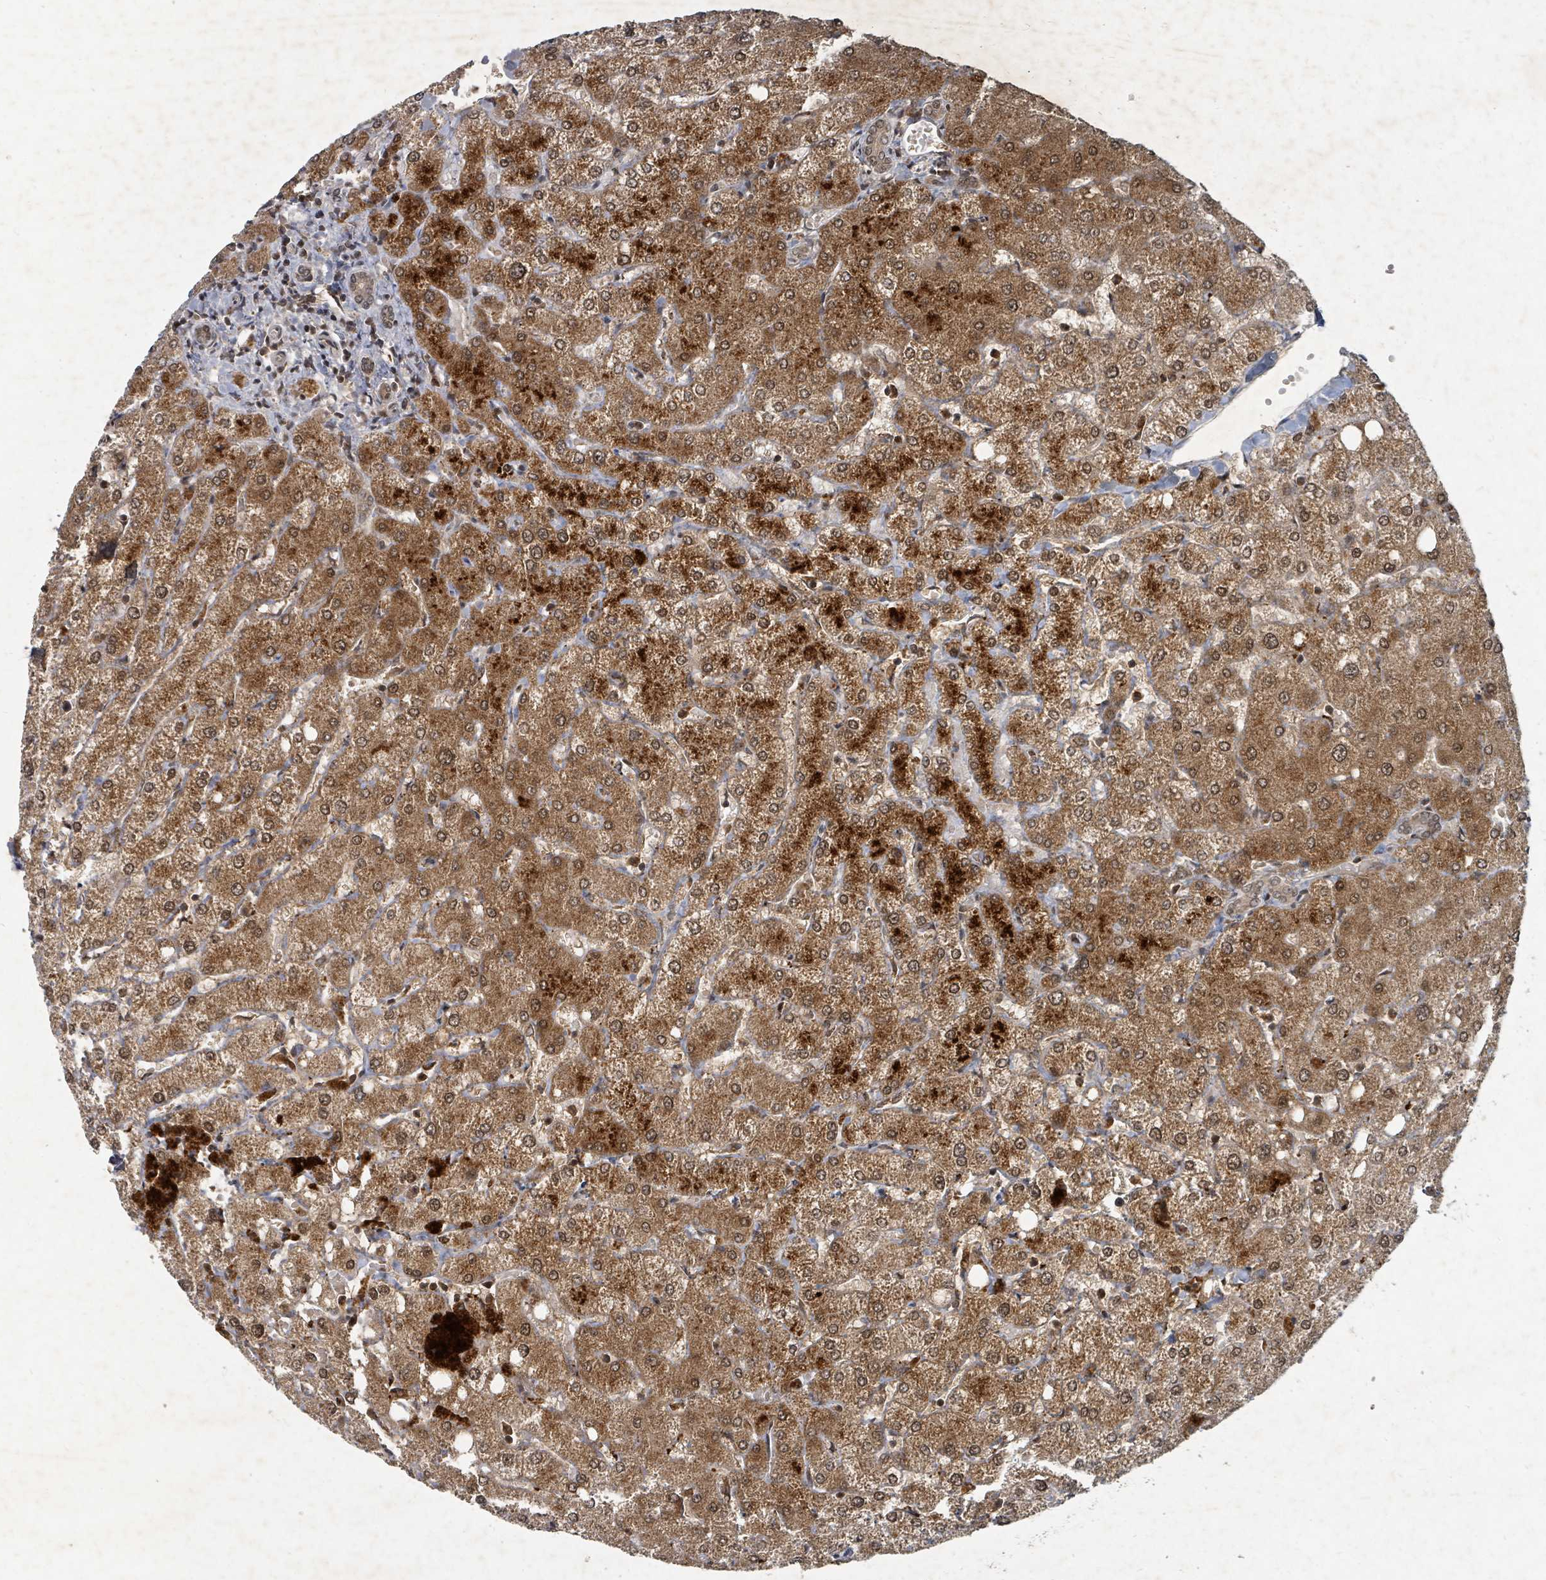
{"staining": {"intensity": "weak", "quantity": "25%-75%", "location": "nuclear"}, "tissue": "liver", "cell_type": "Cholangiocytes", "image_type": "normal", "snomed": [{"axis": "morphology", "description": "Normal tissue, NOS"}, {"axis": "topography", "description": "Liver"}], "caption": "IHC image of unremarkable liver: liver stained using immunohistochemistry (IHC) exhibits low levels of weak protein expression localized specifically in the nuclear of cholangiocytes, appearing as a nuclear brown color.", "gene": "KDM4E", "patient": {"sex": "female", "age": 54}}